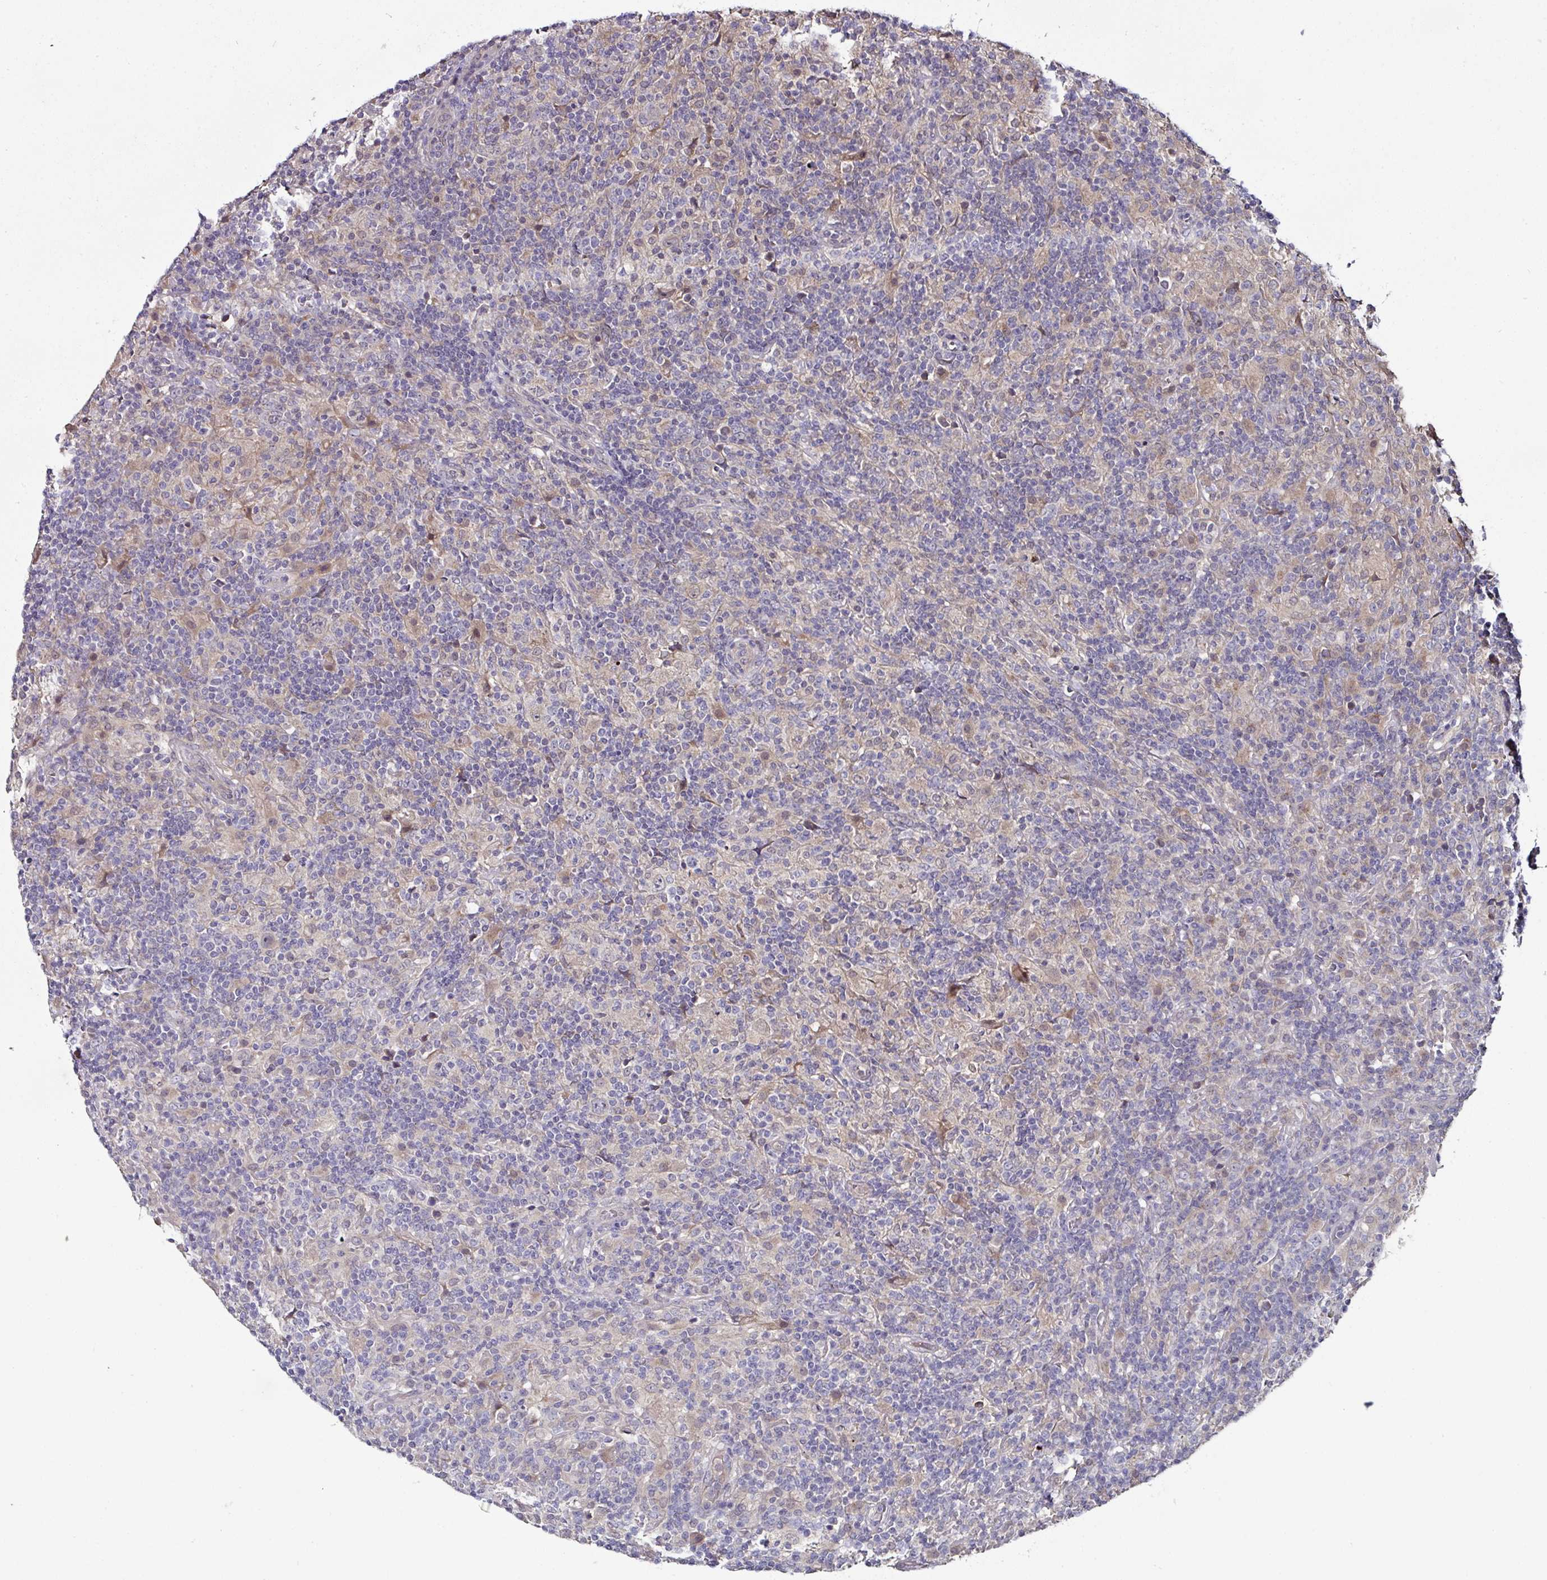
{"staining": {"intensity": "negative", "quantity": "none", "location": "none"}, "tissue": "lymphoma", "cell_type": "Tumor cells", "image_type": "cancer", "snomed": [{"axis": "morphology", "description": "Hodgkin's disease, NOS"}, {"axis": "topography", "description": "Lymph node"}], "caption": "Tumor cells show no significant protein positivity in Hodgkin's disease.", "gene": "CTDSP2", "patient": {"sex": "male", "age": 70}}